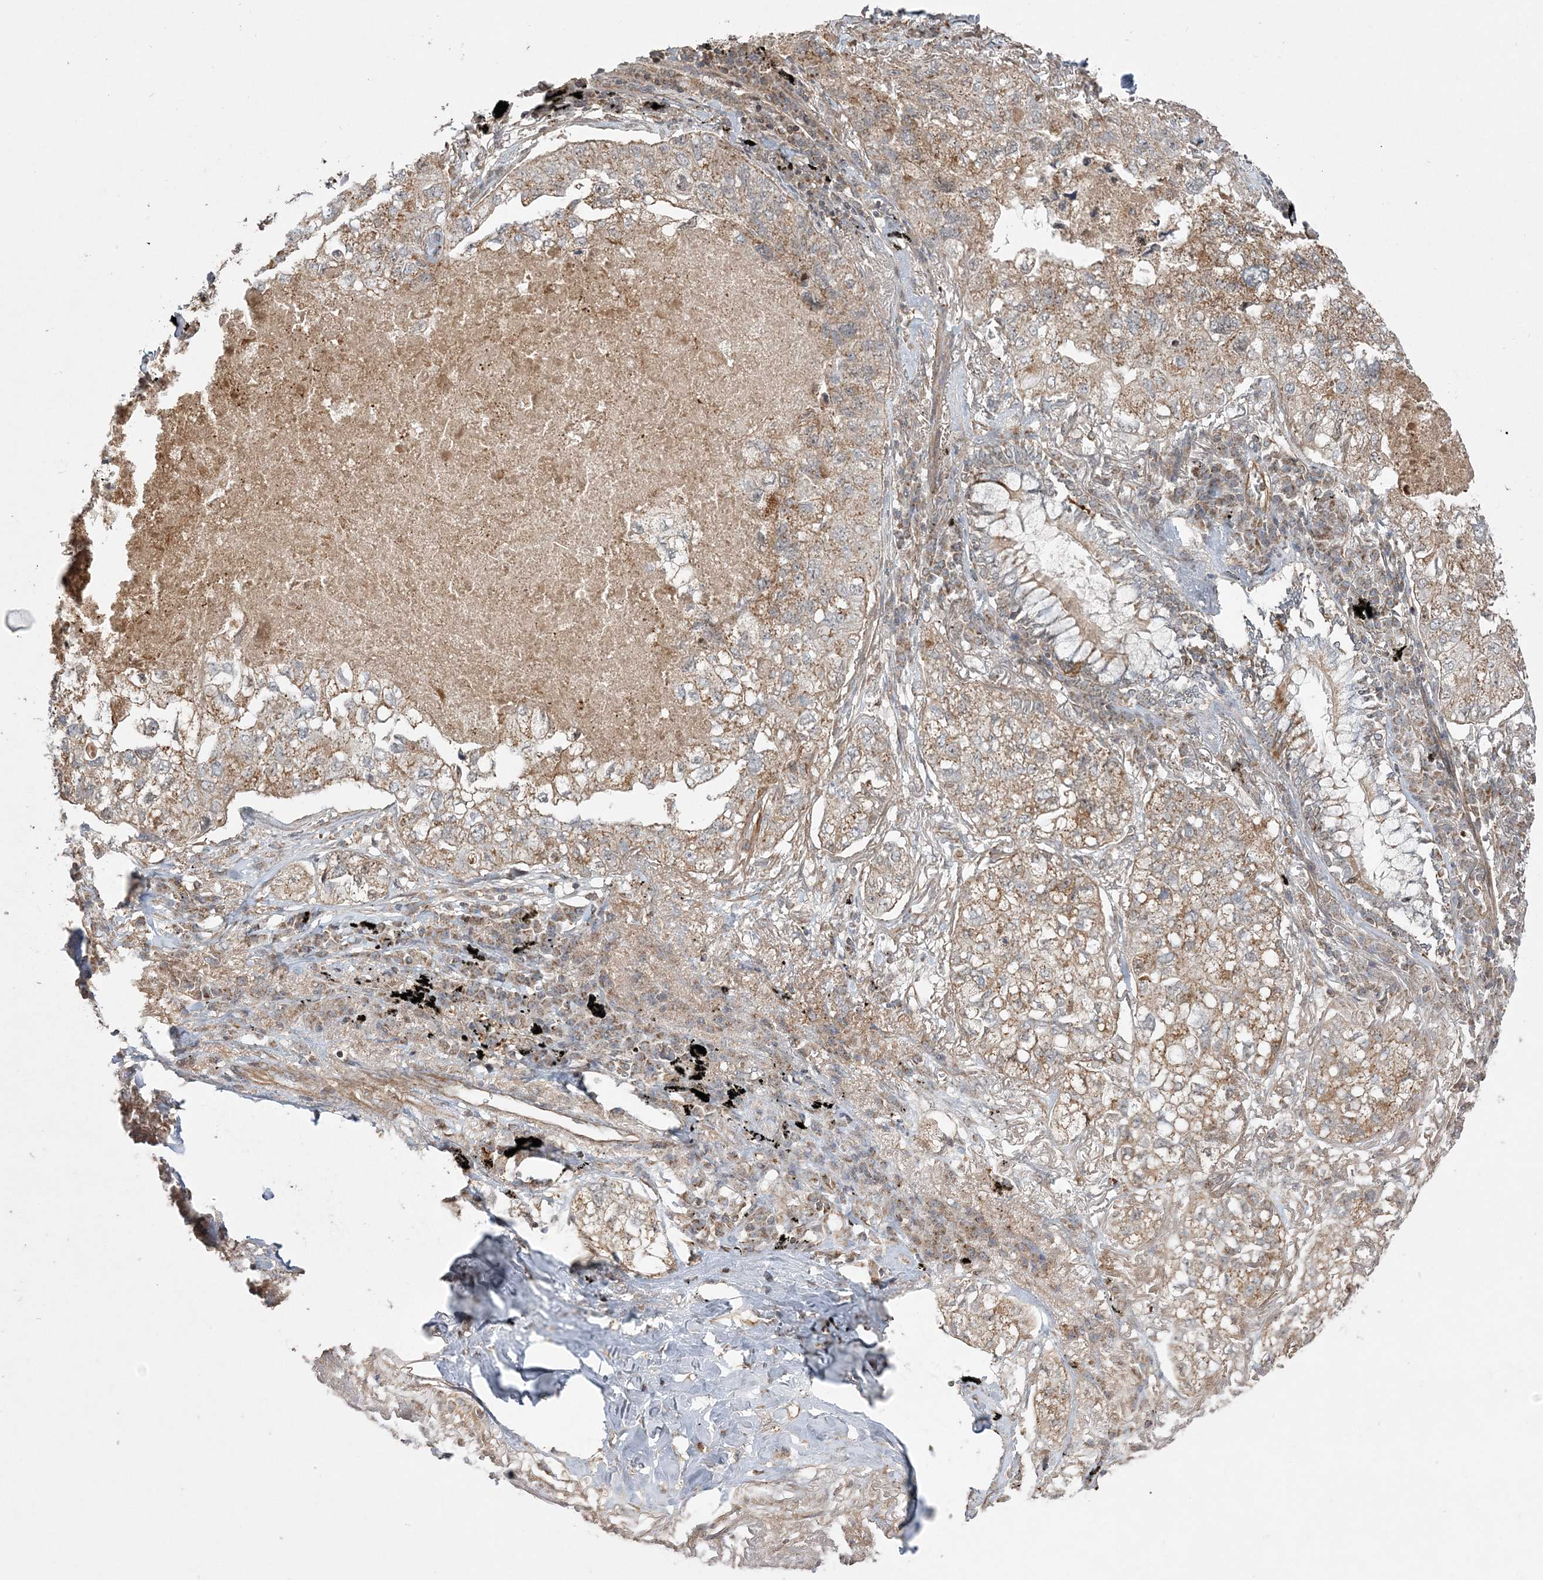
{"staining": {"intensity": "moderate", "quantity": ">75%", "location": "cytoplasmic/membranous"}, "tissue": "lung cancer", "cell_type": "Tumor cells", "image_type": "cancer", "snomed": [{"axis": "morphology", "description": "Adenocarcinoma, NOS"}, {"axis": "topography", "description": "Lung"}], "caption": "Immunohistochemical staining of human lung cancer (adenocarcinoma) shows medium levels of moderate cytoplasmic/membranous protein expression in approximately >75% of tumor cells.", "gene": "SCLT1", "patient": {"sex": "male", "age": 65}}